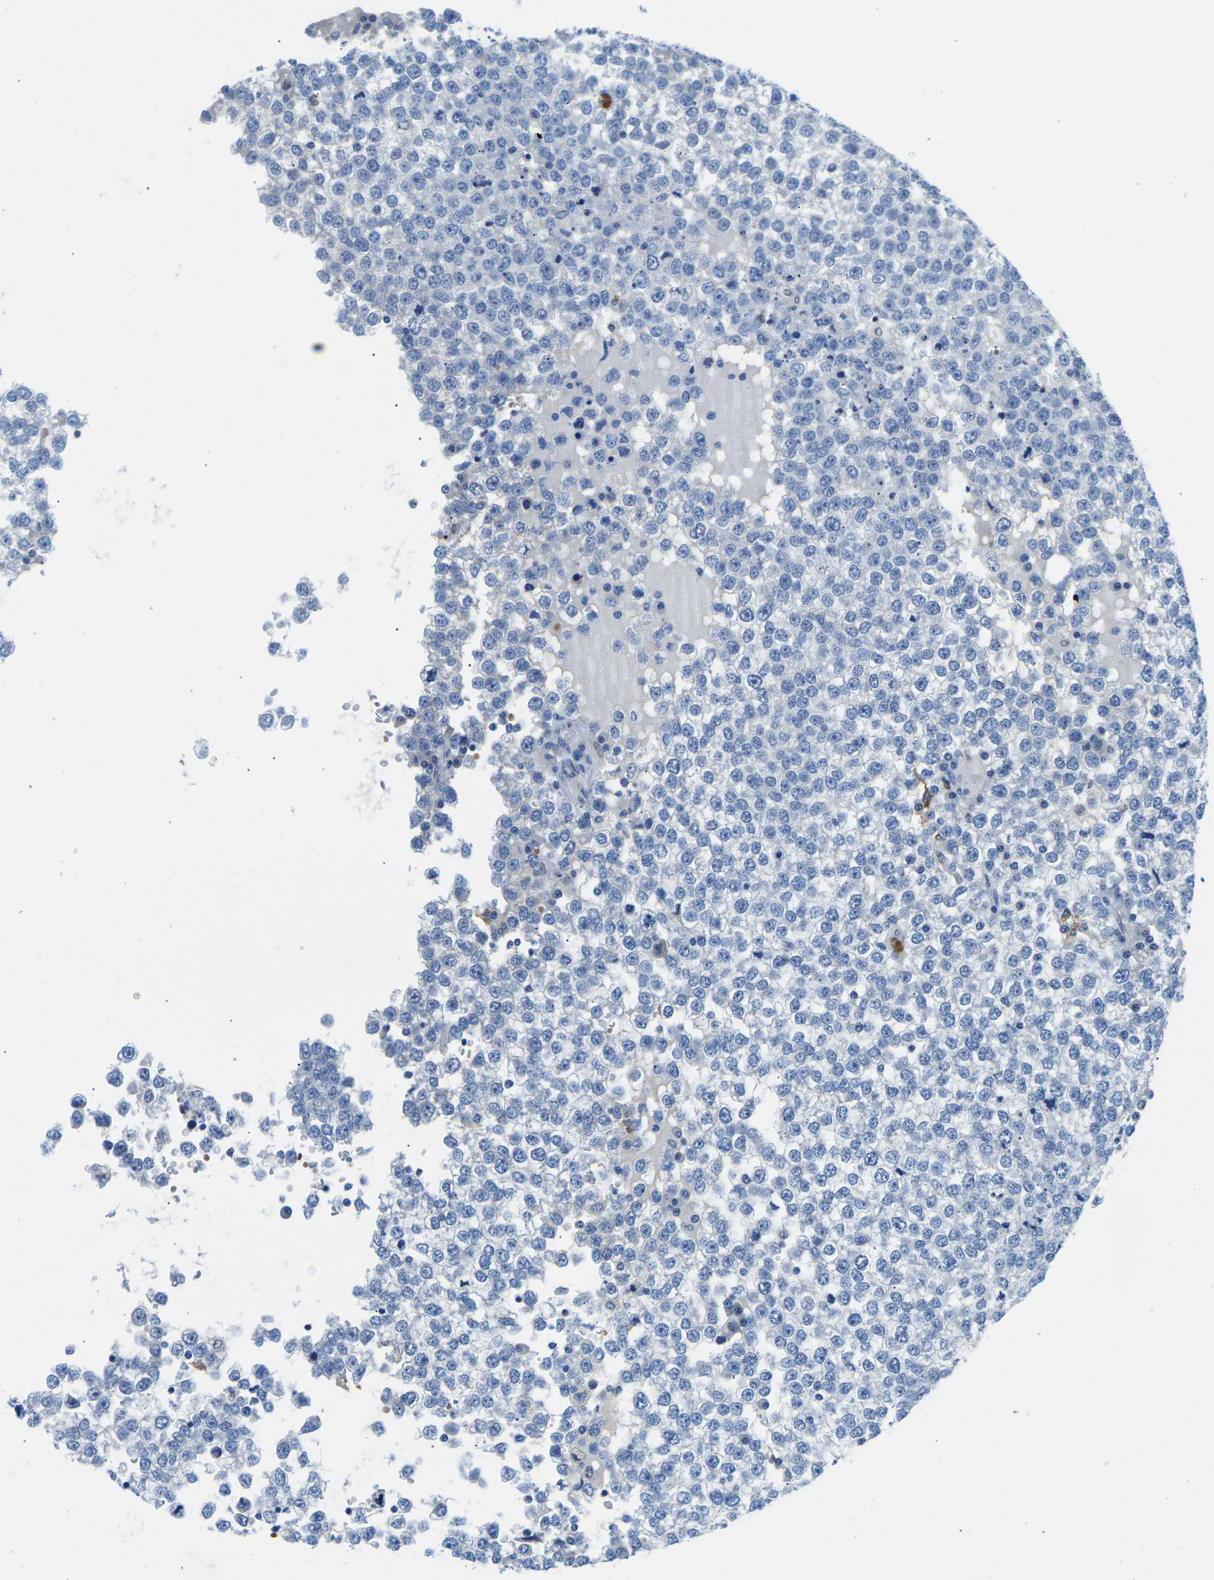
{"staining": {"intensity": "negative", "quantity": "none", "location": "none"}, "tissue": "testis cancer", "cell_type": "Tumor cells", "image_type": "cancer", "snomed": [{"axis": "morphology", "description": "Seminoma, NOS"}, {"axis": "topography", "description": "Testis"}], "caption": "The image shows no significant staining in tumor cells of testis seminoma. (IHC, brightfield microscopy, high magnification).", "gene": "TM6SF1", "patient": {"sex": "male", "age": 65}}